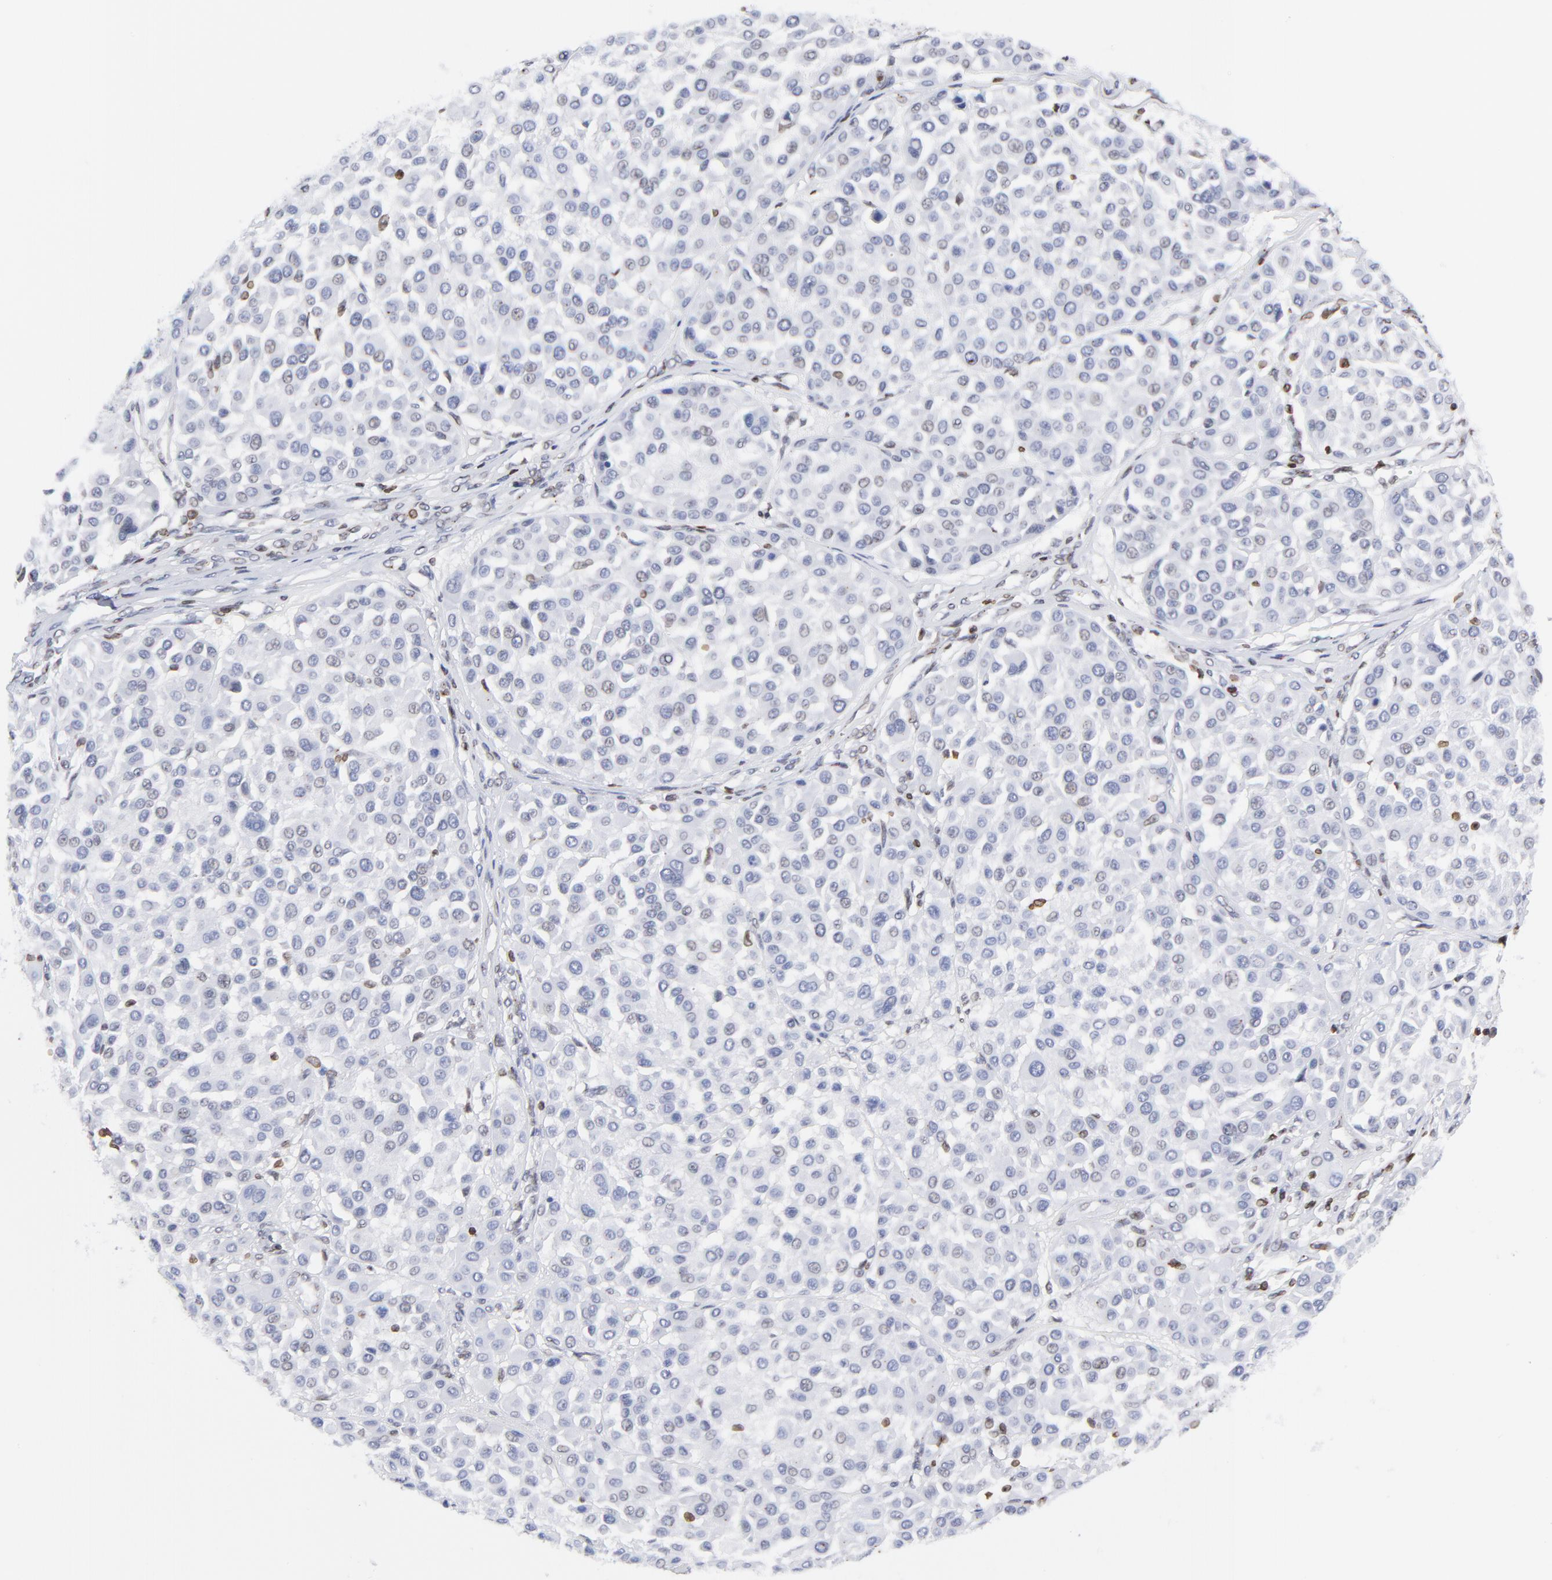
{"staining": {"intensity": "moderate", "quantity": "<25%", "location": "nuclear"}, "tissue": "melanoma", "cell_type": "Tumor cells", "image_type": "cancer", "snomed": [{"axis": "morphology", "description": "Malignant melanoma, Metastatic site"}, {"axis": "topography", "description": "Soft tissue"}], "caption": "Malignant melanoma (metastatic site) stained with a protein marker displays moderate staining in tumor cells.", "gene": "THAP7", "patient": {"sex": "male", "age": 41}}